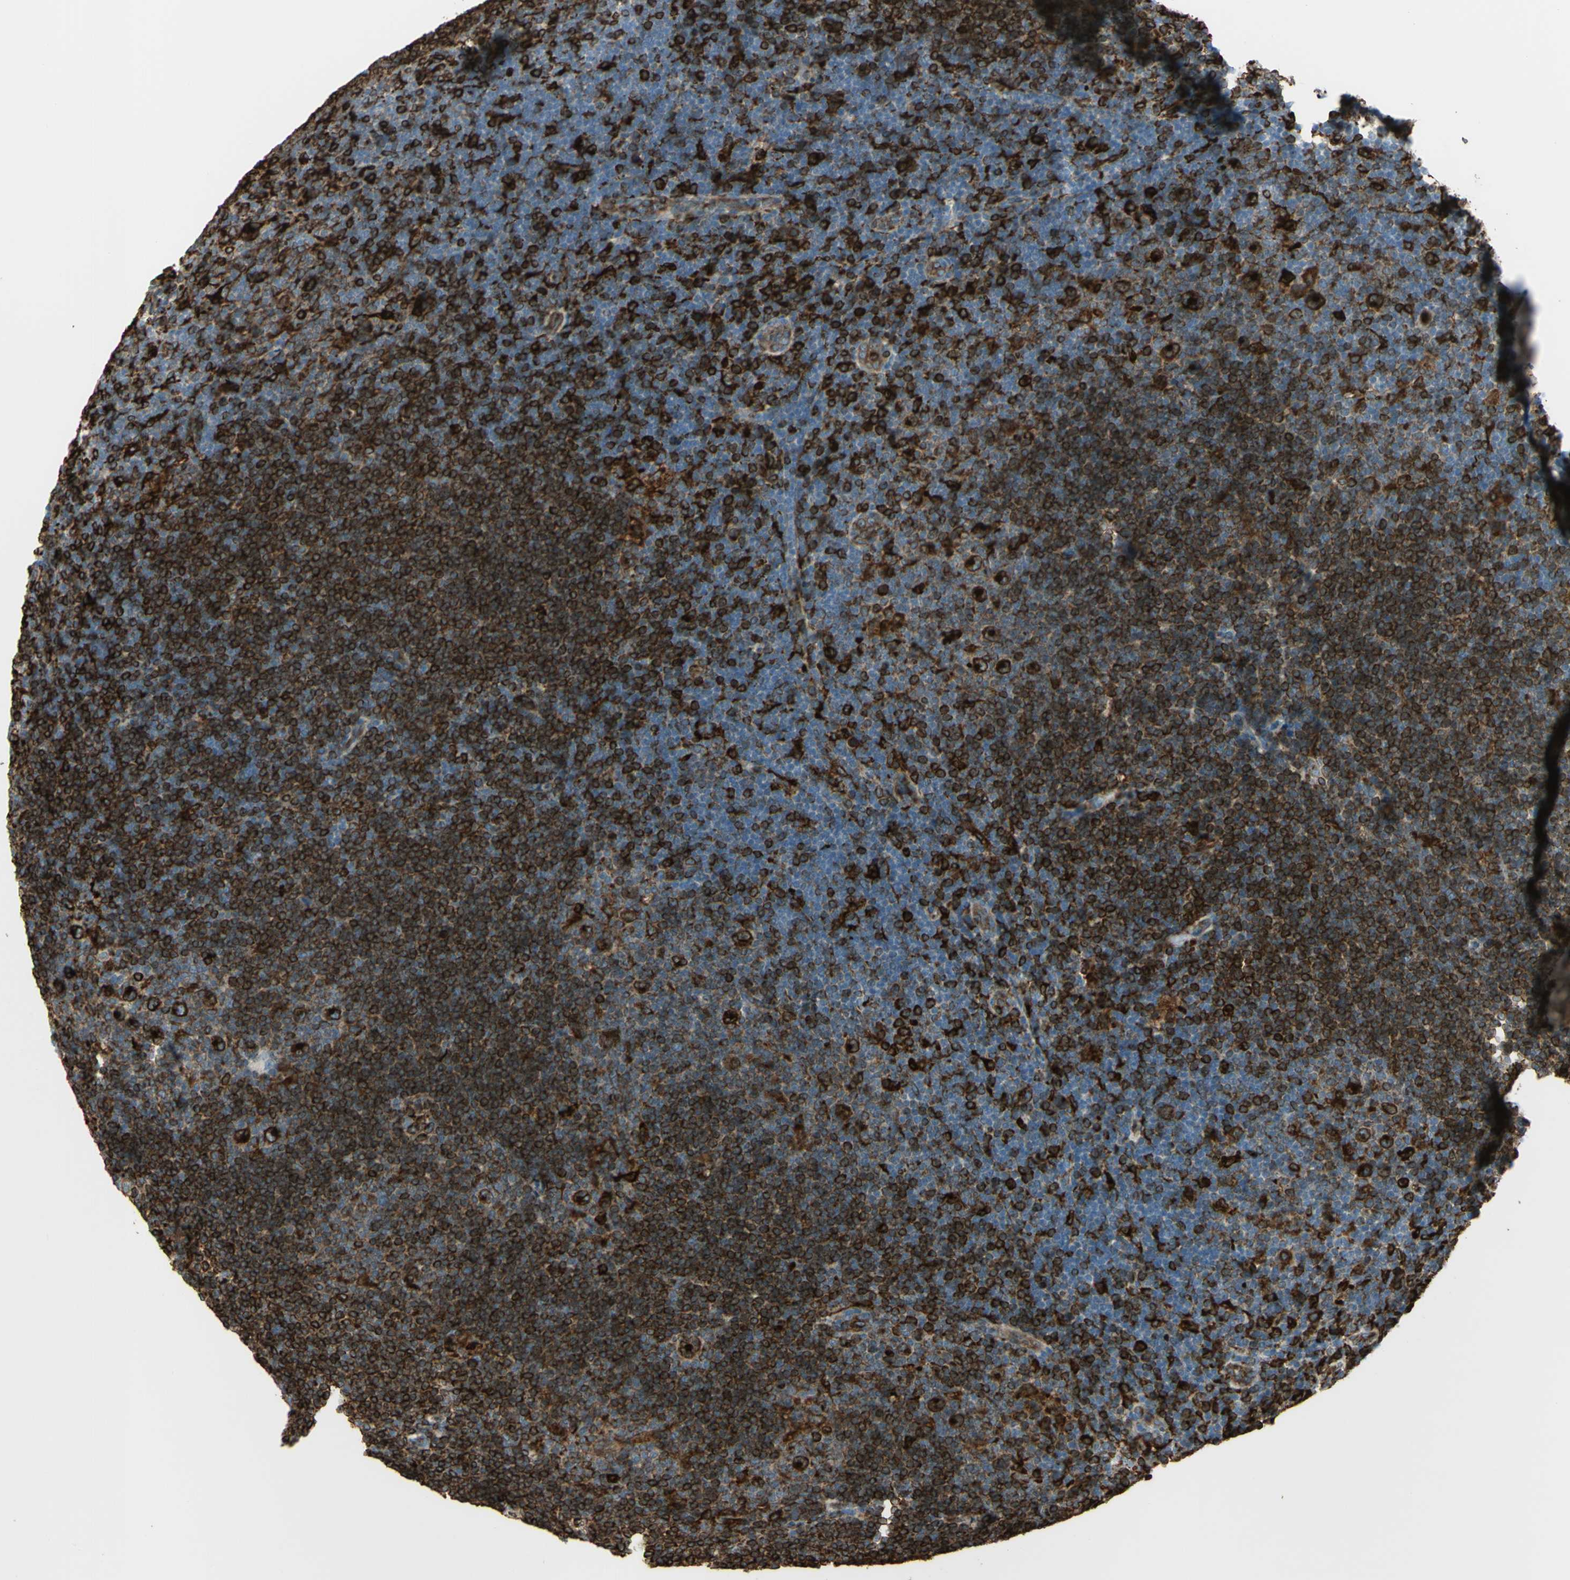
{"staining": {"intensity": "strong", "quantity": ">75%", "location": "cytoplasmic/membranous"}, "tissue": "lymphoma", "cell_type": "Tumor cells", "image_type": "cancer", "snomed": [{"axis": "morphology", "description": "Hodgkin's disease, NOS"}, {"axis": "topography", "description": "Lymph node"}], "caption": "This histopathology image shows immunohistochemistry (IHC) staining of human lymphoma, with high strong cytoplasmic/membranous expression in about >75% of tumor cells.", "gene": "CD74", "patient": {"sex": "female", "age": 57}}